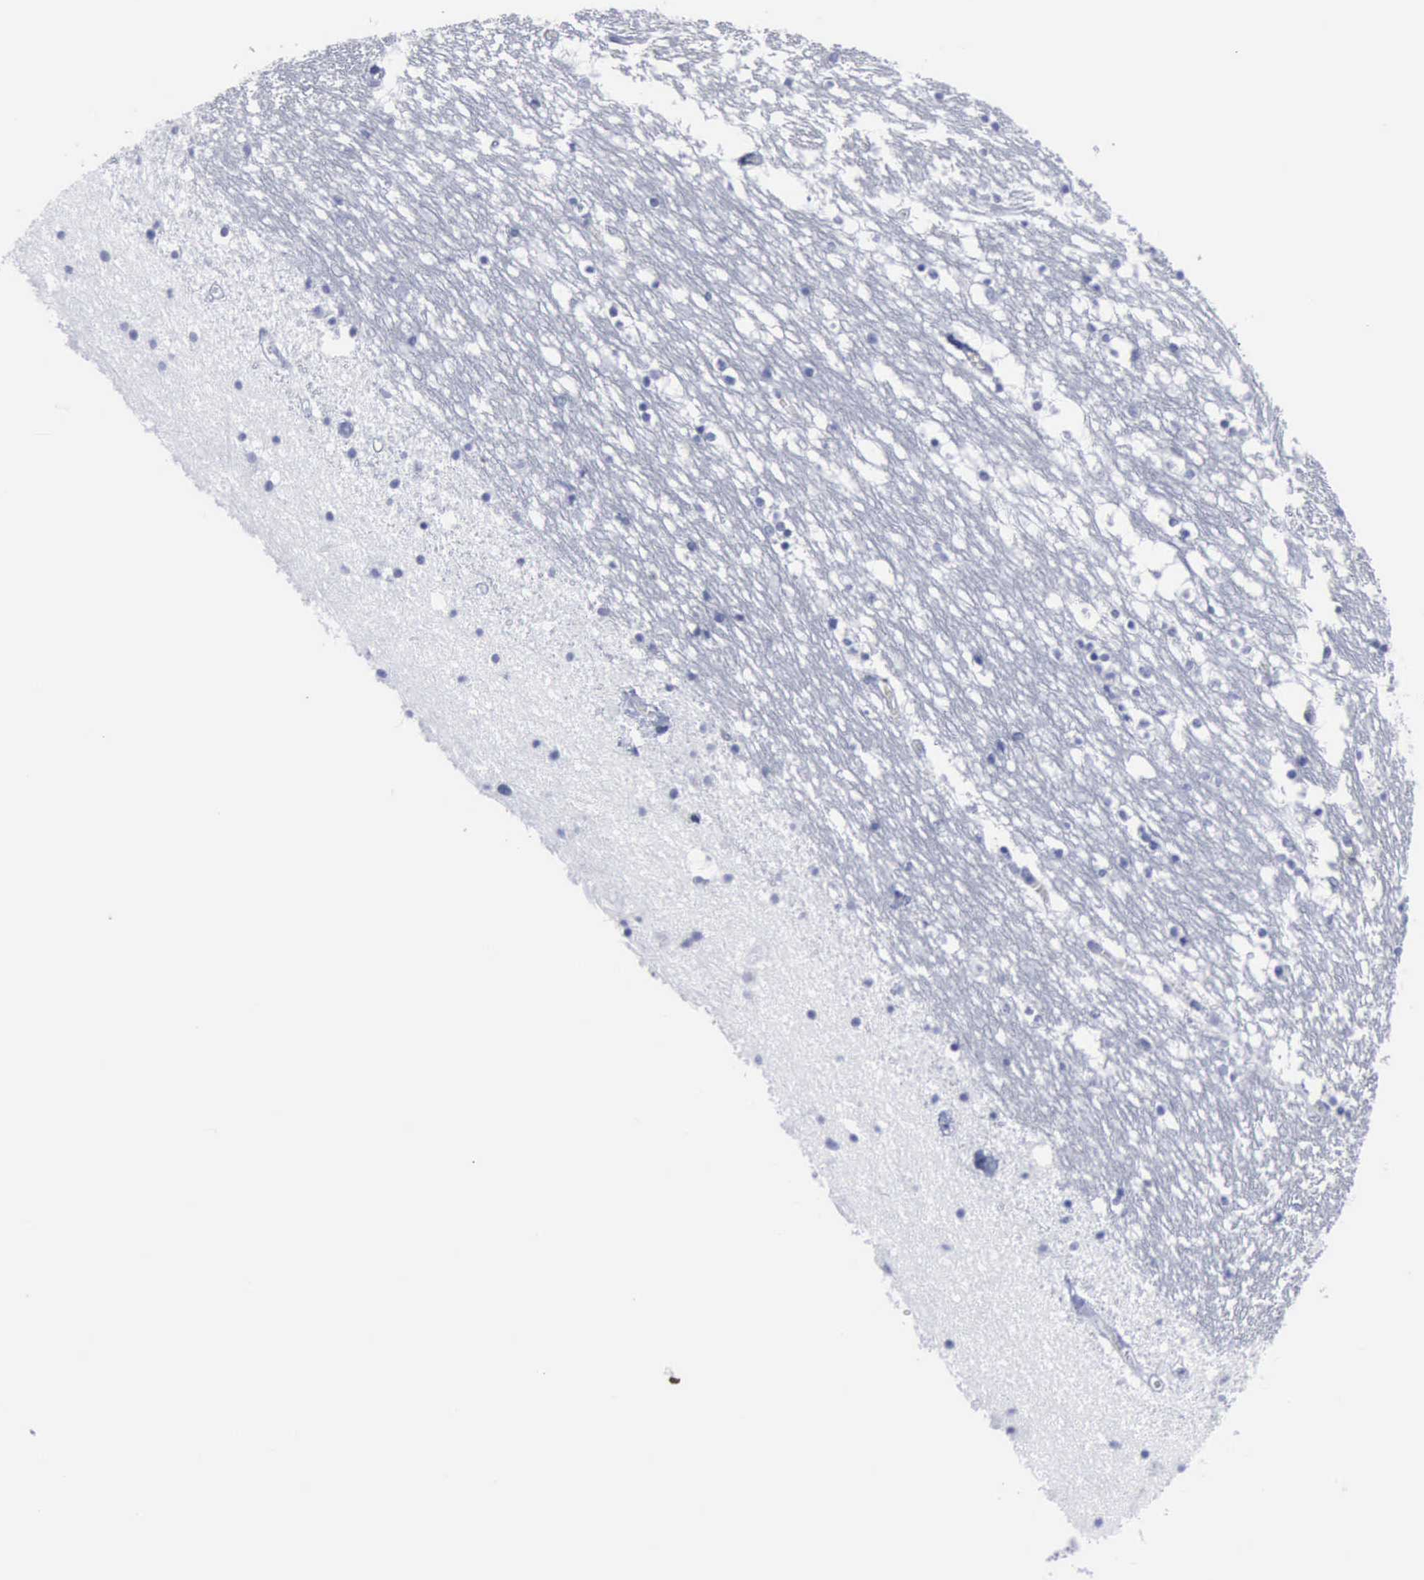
{"staining": {"intensity": "negative", "quantity": "none", "location": "none"}, "tissue": "caudate", "cell_type": "Glial cells", "image_type": "normal", "snomed": [{"axis": "morphology", "description": "Normal tissue, NOS"}, {"axis": "topography", "description": "Lateral ventricle wall"}], "caption": "IHC histopathology image of benign caudate stained for a protein (brown), which reveals no expression in glial cells.", "gene": "CSTA", "patient": {"sex": "male", "age": 45}}